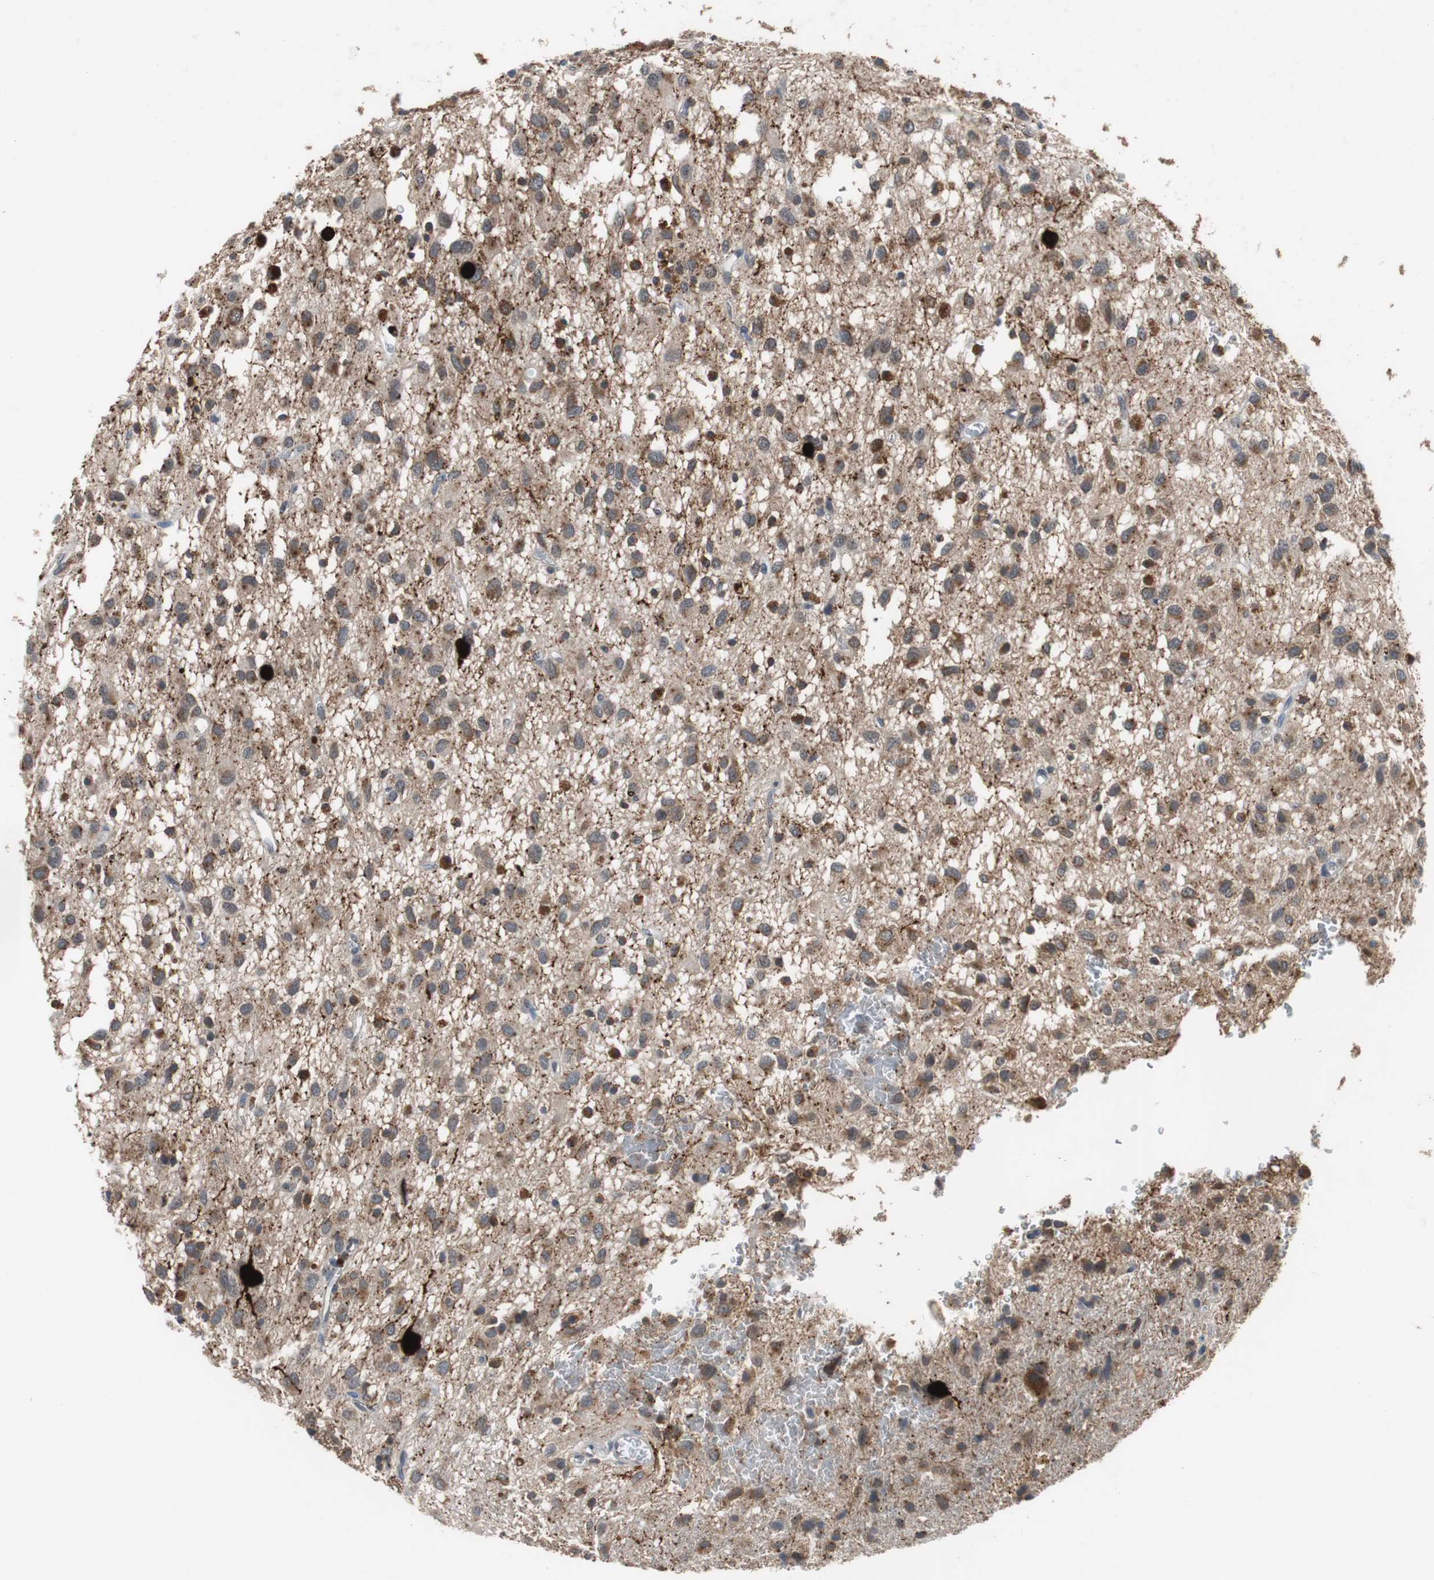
{"staining": {"intensity": "moderate", "quantity": ">75%", "location": "cytoplasmic/membranous"}, "tissue": "glioma", "cell_type": "Tumor cells", "image_type": "cancer", "snomed": [{"axis": "morphology", "description": "Glioma, malignant, Low grade"}, {"axis": "topography", "description": "Brain"}], "caption": "The micrograph reveals a brown stain indicating the presence of a protein in the cytoplasmic/membranous of tumor cells in malignant glioma (low-grade). (IHC, brightfield microscopy, high magnification).", "gene": "CALB2", "patient": {"sex": "male", "age": 77}}